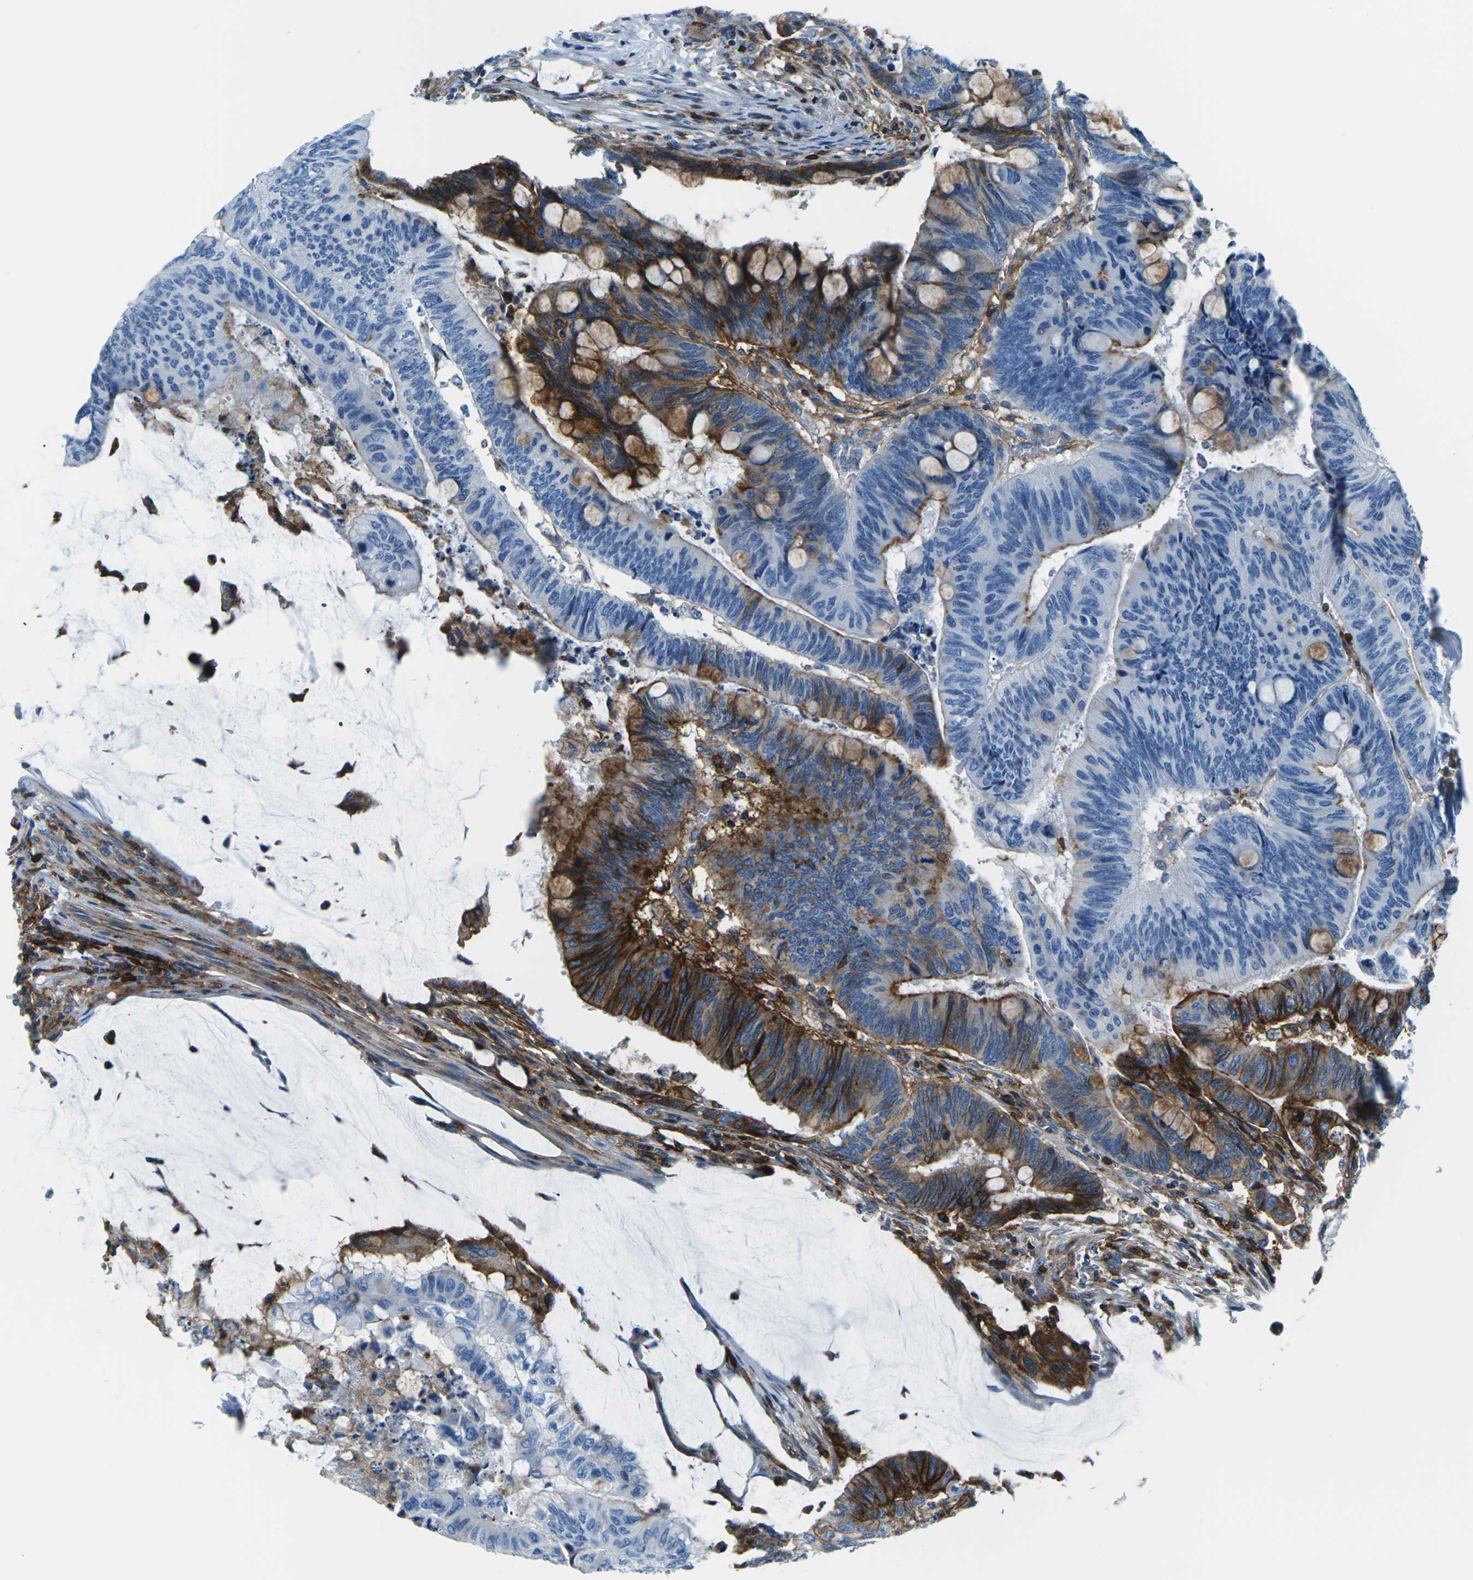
{"staining": {"intensity": "strong", "quantity": "25%-75%", "location": "cytoplasmic/membranous"}, "tissue": "colorectal cancer", "cell_type": "Tumor cells", "image_type": "cancer", "snomed": [{"axis": "morphology", "description": "Normal tissue, NOS"}, {"axis": "morphology", "description": "Adenocarcinoma, NOS"}, {"axis": "topography", "description": "Rectum"}, {"axis": "topography", "description": "Peripheral nerve tissue"}], "caption": "The histopathology image demonstrates staining of colorectal cancer (adenocarcinoma), revealing strong cytoplasmic/membranous protein expression (brown color) within tumor cells.", "gene": "SOCS4", "patient": {"sex": "male", "age": 92}}